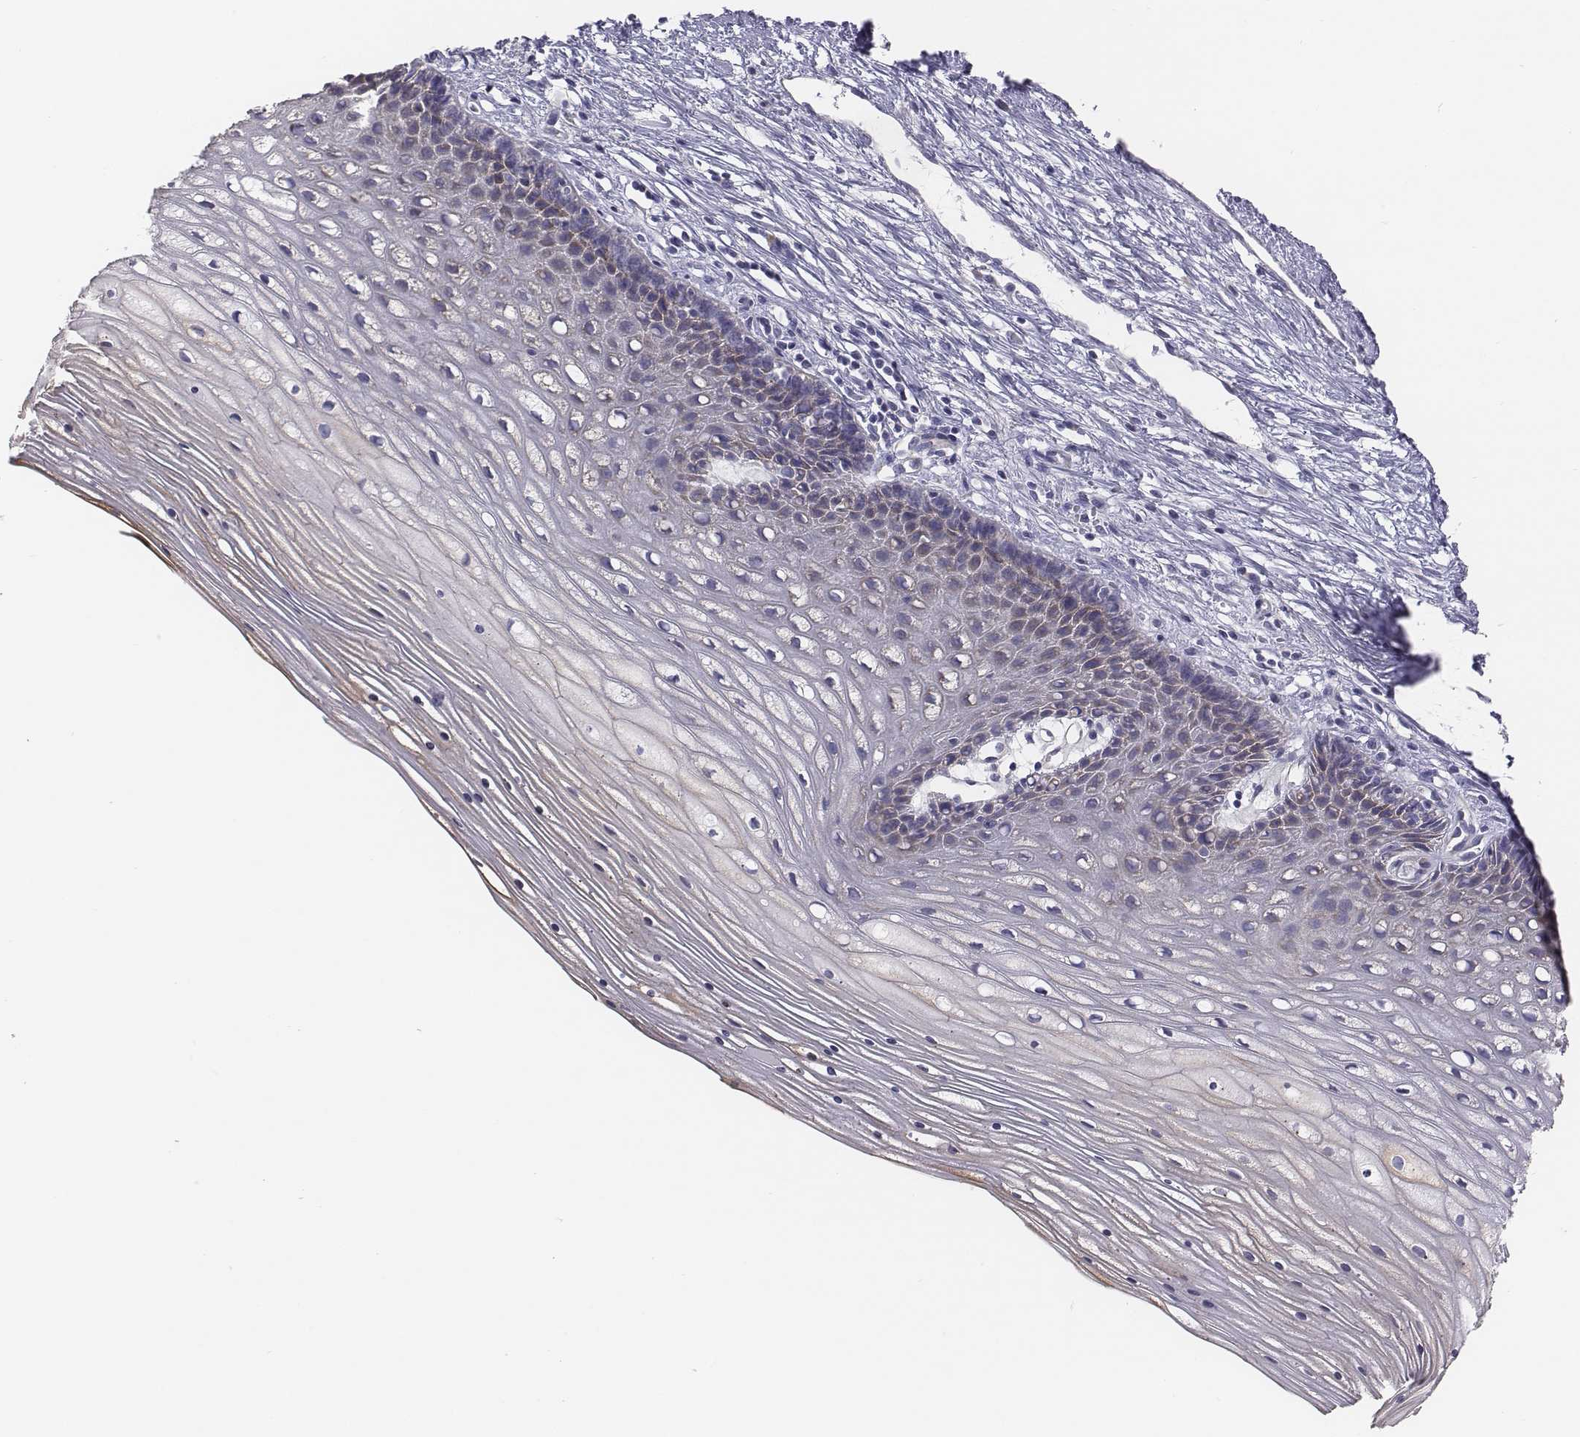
{"staining": {"intensity": "negative", "quantity": "none", "location": "none"}, "tissue": "cervix", "cell_type": "Glandular cells", "image_type": "normal", "snomed": [{"axis": "morphology", "description": "Normal tissue, NOS"}, {"axis": "topography", "description": "Cervix"}], "caption": "Micrograph shows no significant protein expression in glandular cells of benign cervix. (Brightfield microscopy of DAB immunohistochemistry at high magnification).", "gene": "CHST14", "patient": {"sex": "female", "age": 35}}